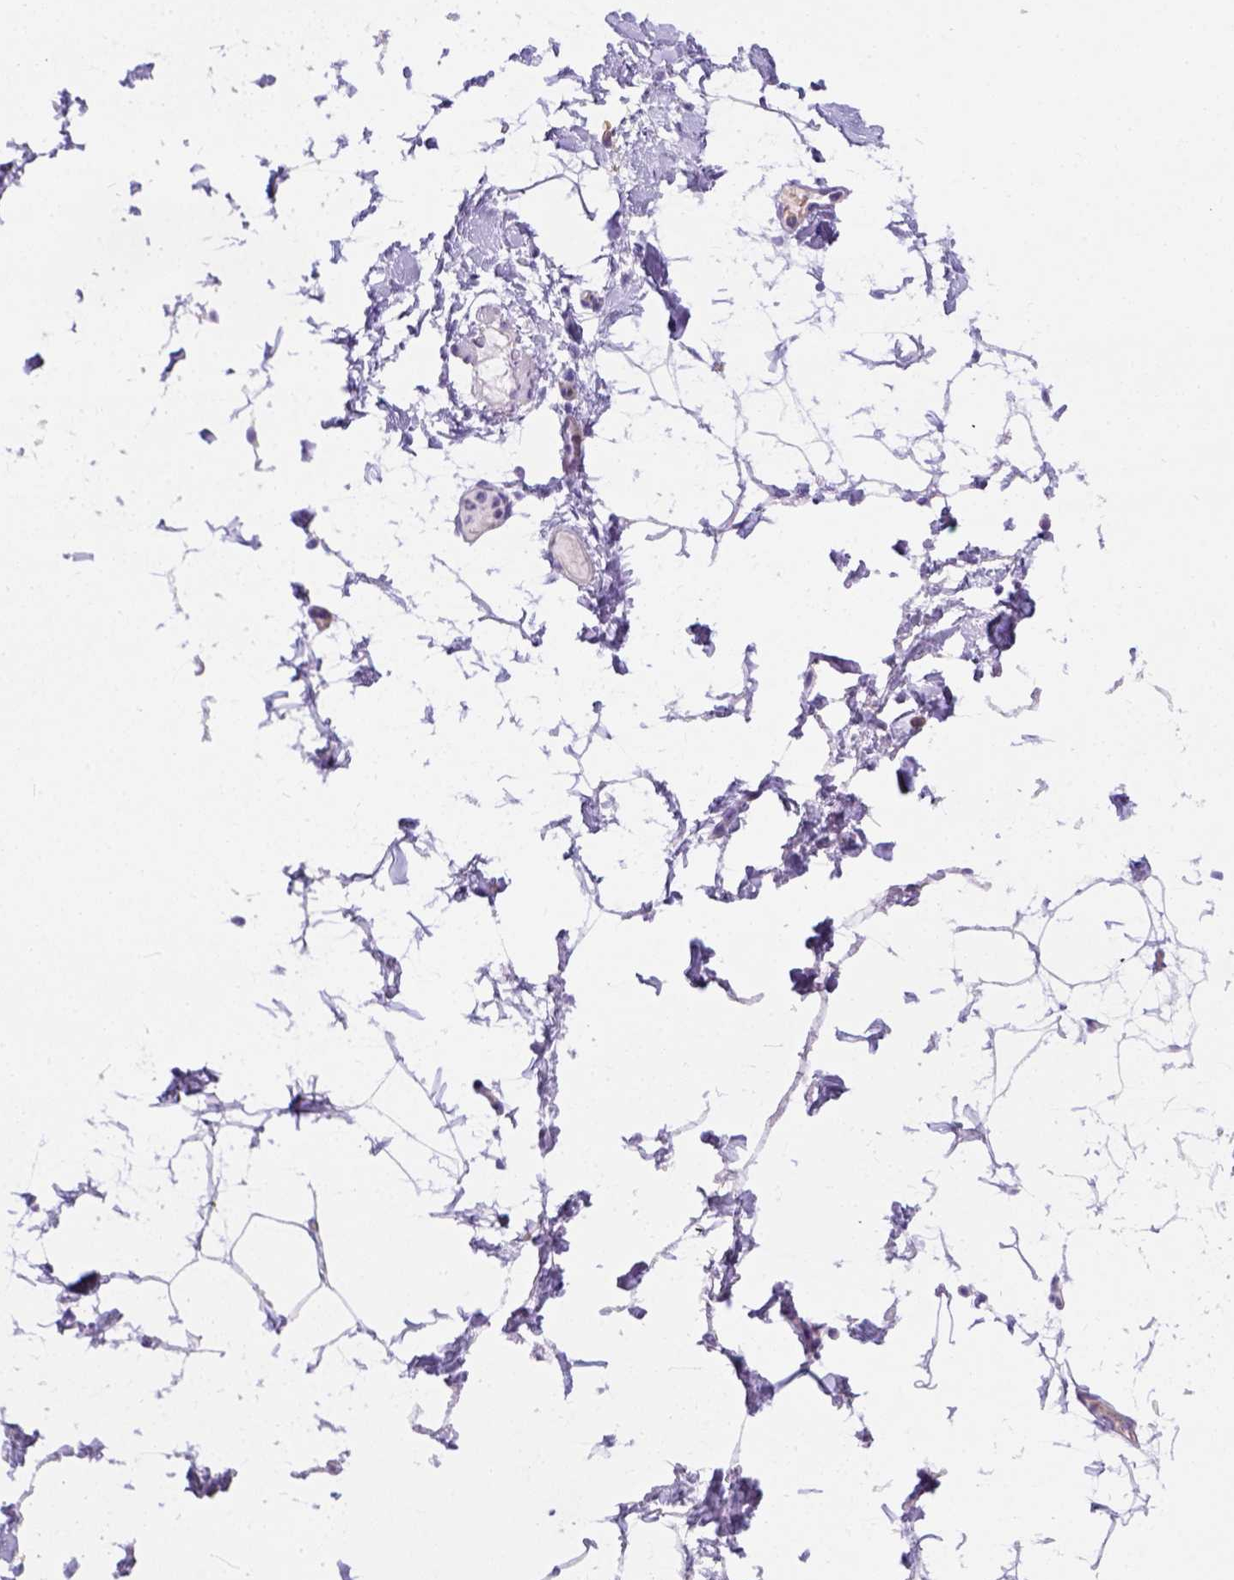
{"staining": {"intensity": "negative", "quantity": "none", "location": "none"}, "tissue": "adipose tissue", "cell_type": "Adipocytes", "image_type": "normal", "snomed": [{"axis": "morphology", "description": "Normal tissue, NOS"}, {"axis": "topography", "description": "Gallbladder"}, {"axis": "topography", "description": "Peripheral nerve tissue"}], "caption": "The IHC photomicrograph has no significant staining in adipocytes of adipose tissue. Nuclei are stained in blue.", "gene": "PHF7", "patient": {"sex": "female", "age": 45}}